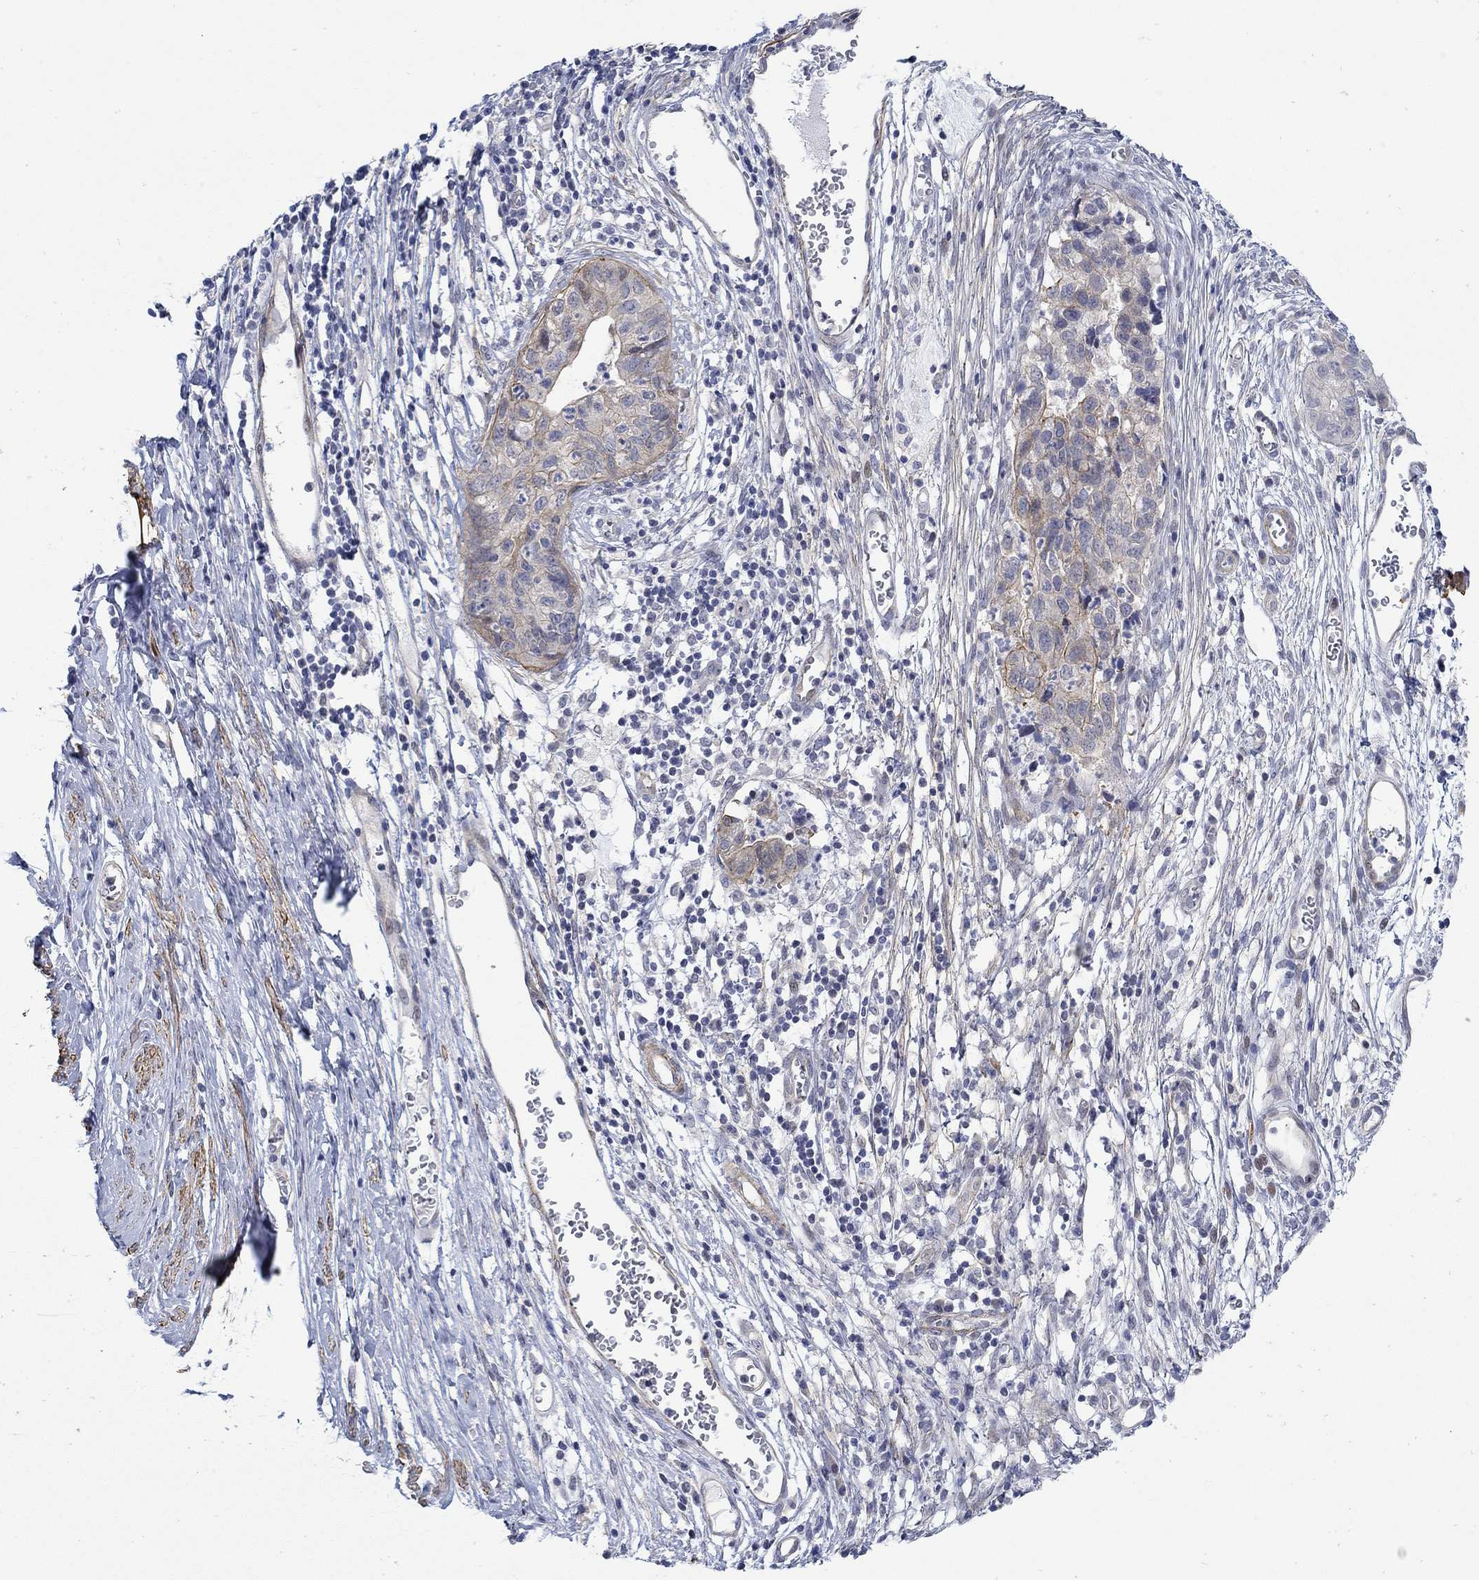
{"staining": {"intensity": "moderate", "quantity": "<25%", "location": "cytoplasmic/membranous"}, "tissue": "cervical cancer", "cell_type": "Tumor cells", "image_type": "cancer", "snomed": [{"axis": "morphology", "description": "Adenocarcinoma, NOS"}, {"axis": "topography", "description": "Cervix"}], "caption": "Immunohistochemical staining of human adenocarcinoma (cervical) reveals low levels of moderate cytoplasmic/membranous staining in approximately <25% of tumor cells. Using DAB (brown) and hematoxylin (blue) stains, captured at high magnification using brightfield microscopy.", "gene": "SCN7A", "patient": {"sex": "female", "age": 44}}